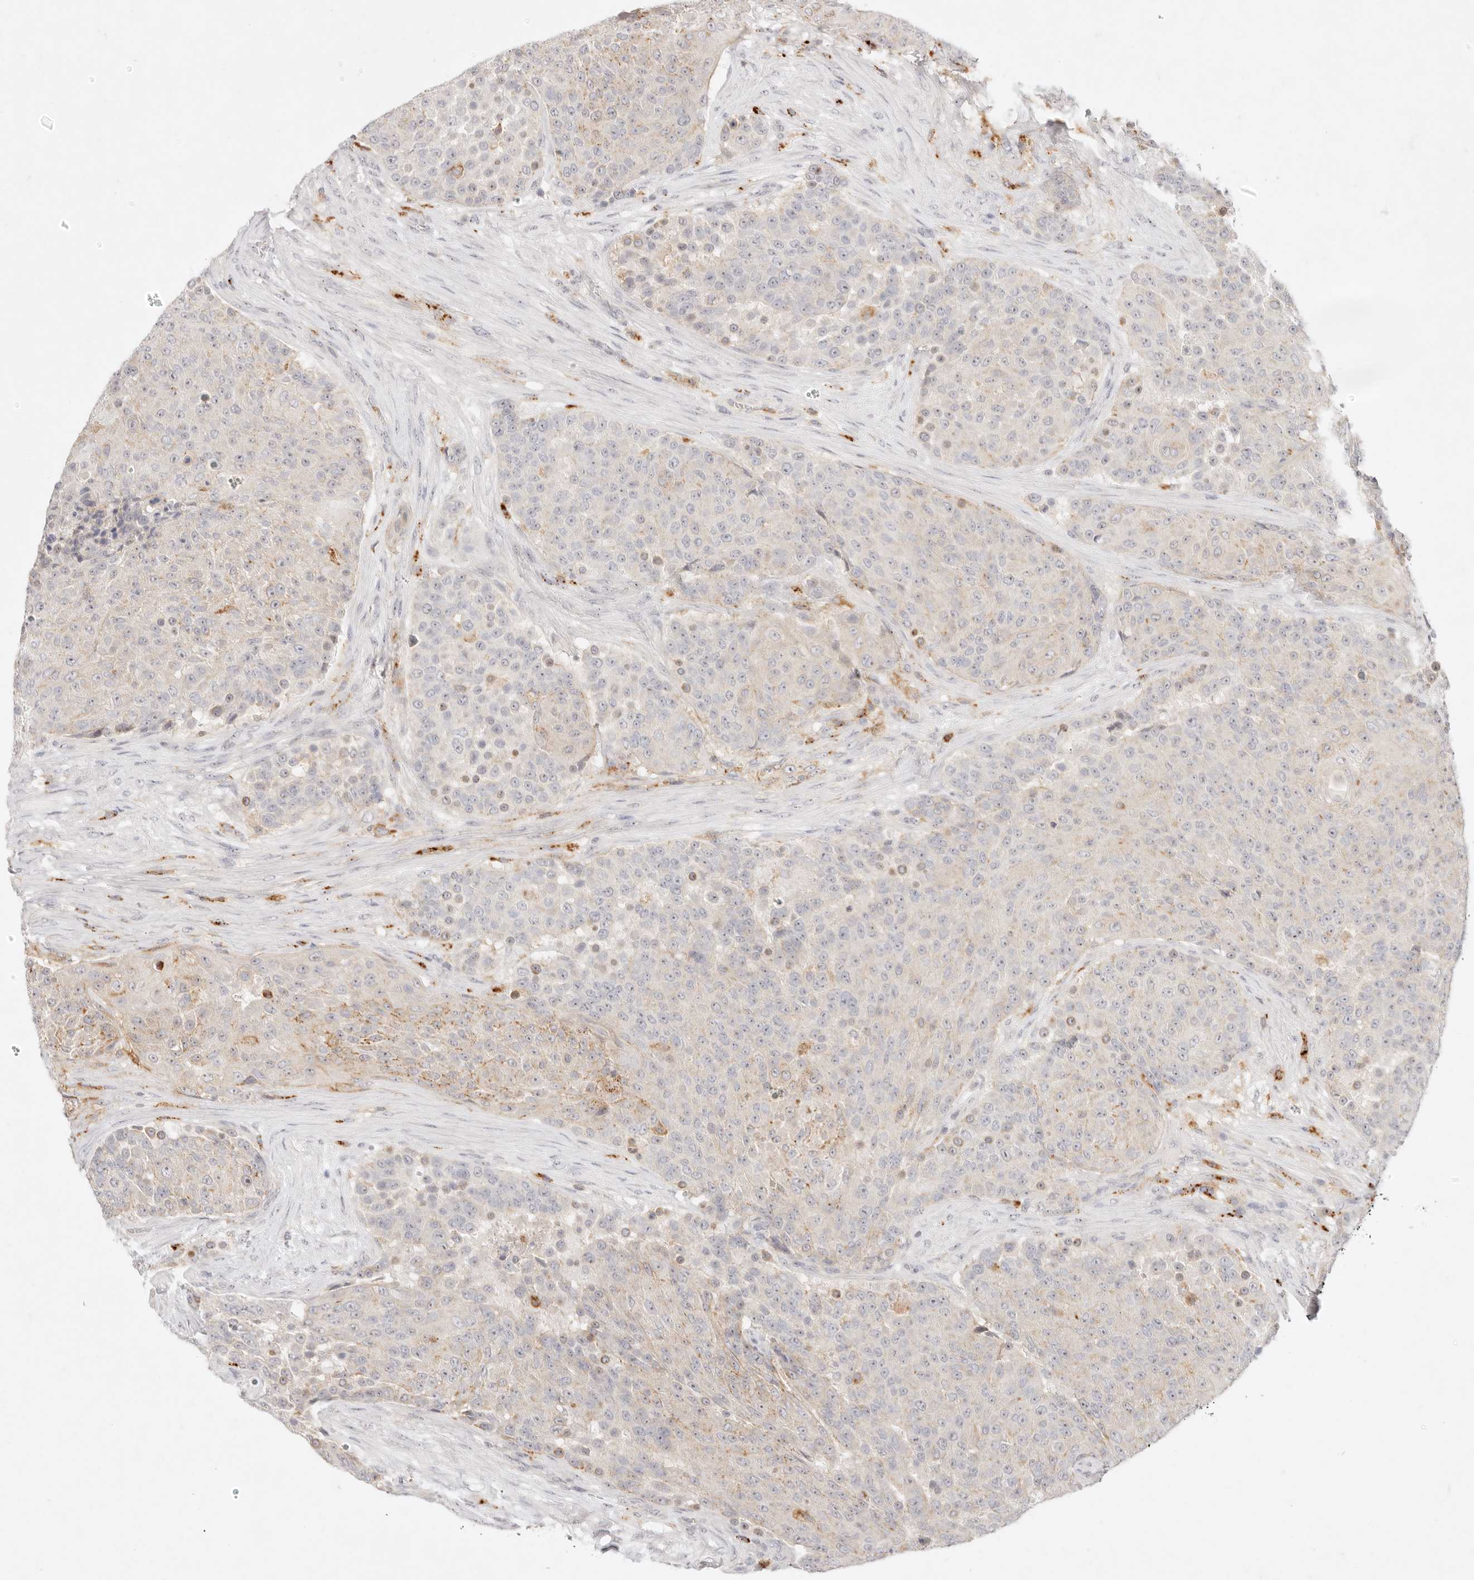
{"staining": {"intensity": "weak", "quantity": "25%-75%", "location": "cytoplasmic/membranous"}, "tissue": "urothelial cancer", "cell_type": "Tumor cells", "image_type": "cancer", "snomed": [{"axis": "morphology", "description": "Urothelial carcinoma, High grade"}, {"axis": "topography", "description": "Urinary bladder"}], "caption": "Urothelial cancer was stained to show a protein in brown. There is low levels of weak cytoplasmic/membranous staining in approximately 25%-75% of tumor cells.", "gene": "GPR84", "patient": {"sex": "female", "age": 63}}